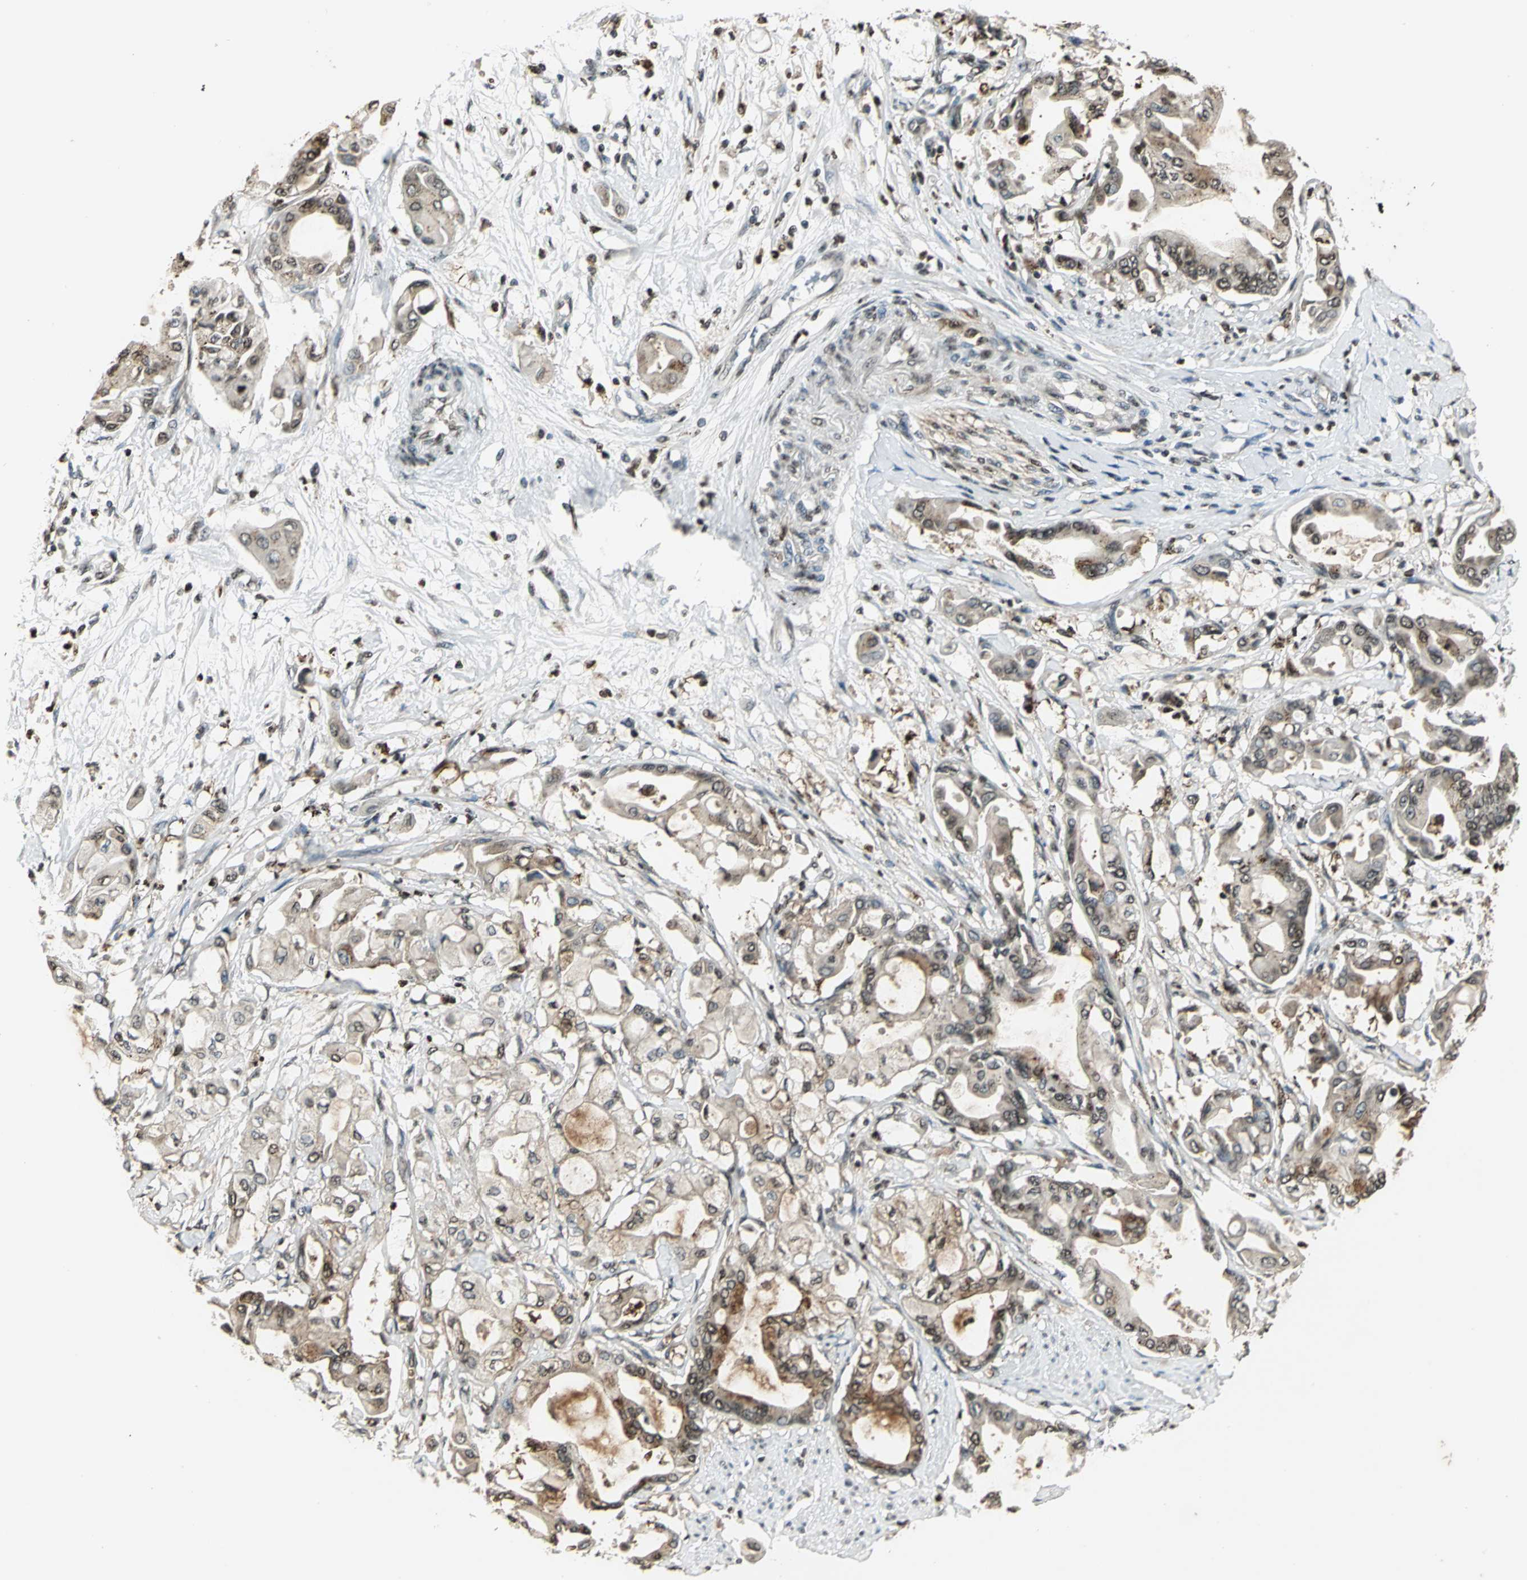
{"staining": {"intensity": "moderate", "quantity": ">75%", "location": "cytoplasmic/membranous,nuclear"}, "tissue": "pancreatic cancer", "cell_type": "Tumor cells", "image_type": "cancer", "snomed": [{"axis": "morphology", "description": "Adenocarcinoma, NOS"}, {"axis": "morphology", "description": "Adenocarcinoma, metastatic, NOS"}, {"axis": "topography", "description": "Lymph node"}, {"axis": "topography", "description": "Pancreas"}, {"axis": "topography", "description": "Duodenum"}], "caption": "Pancreatic cancer was stained to show a protein in brown. There is medium levels of moderate cytoplasmic/membranous and nuclear staining in about >75% of tumor cells. The staining was performed using DAB (3,3'-diaminobenzidine), with brown indicating positive protein expression. Nuclei are stained blue with hematoxylin.", "gene": "LGALS3", "patient": {"sex": "female", "age": 64}}